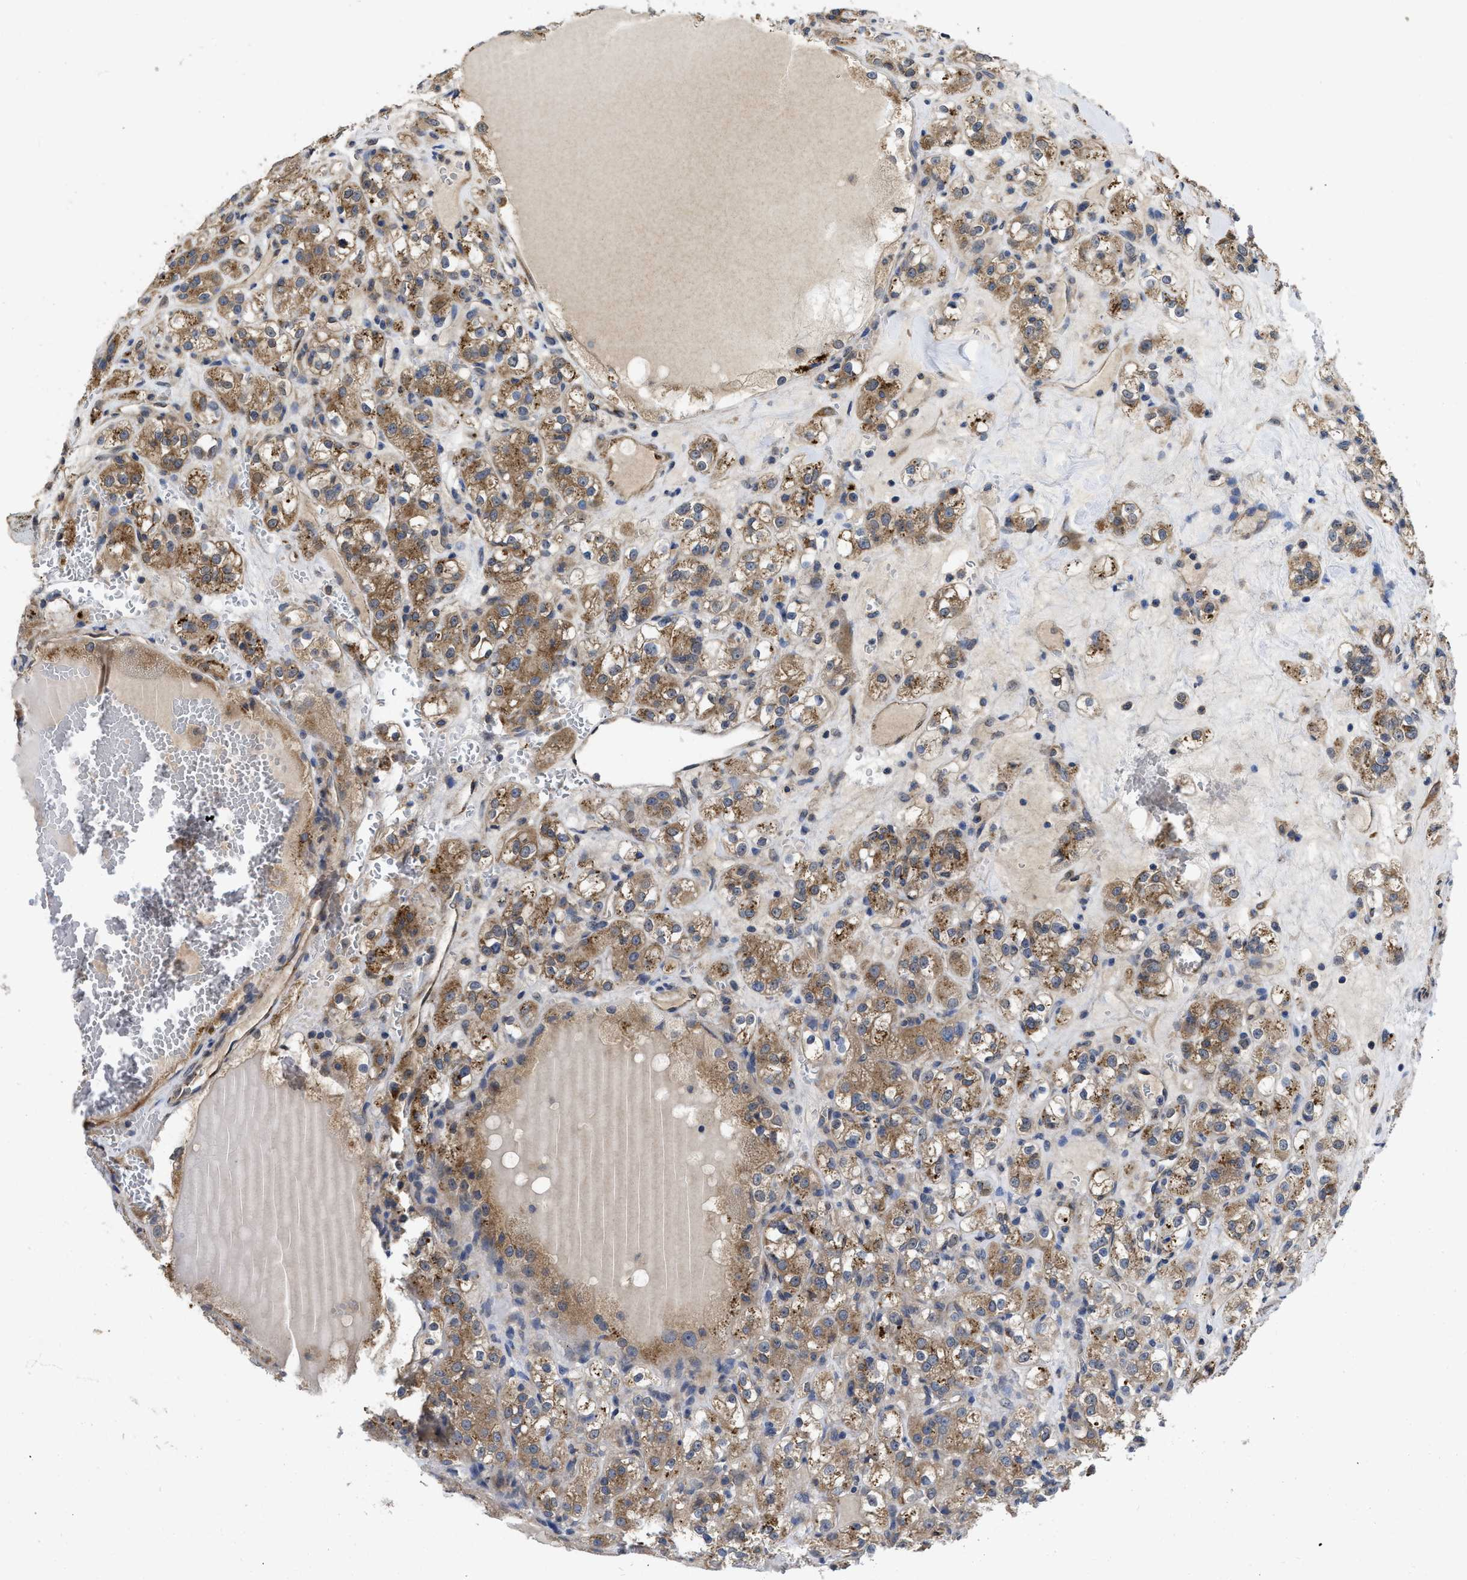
{"staining": {"intensity": "moderate", "quantity": ">75%", "location": "cytoplasmic/membranous"}, "tissue": "renal cancer", "cell_type": "Tumor cells", "image_type": "cancer", "snomed": [{"axis": "morphology", "description": "Normal tissue, NOS"}, {"axis": "morphology", "description": "Adenocarcinoma, NOS"}, {"axis": "topography", "description": "Kidney"}], "caption": "A brown stain labels moderate cytoplasmic/membranous staining of a protein in human renal adenocarcinoma tumor cells.", "gene": "PKD2", "patient": {"sex": "male", "age": 61}}